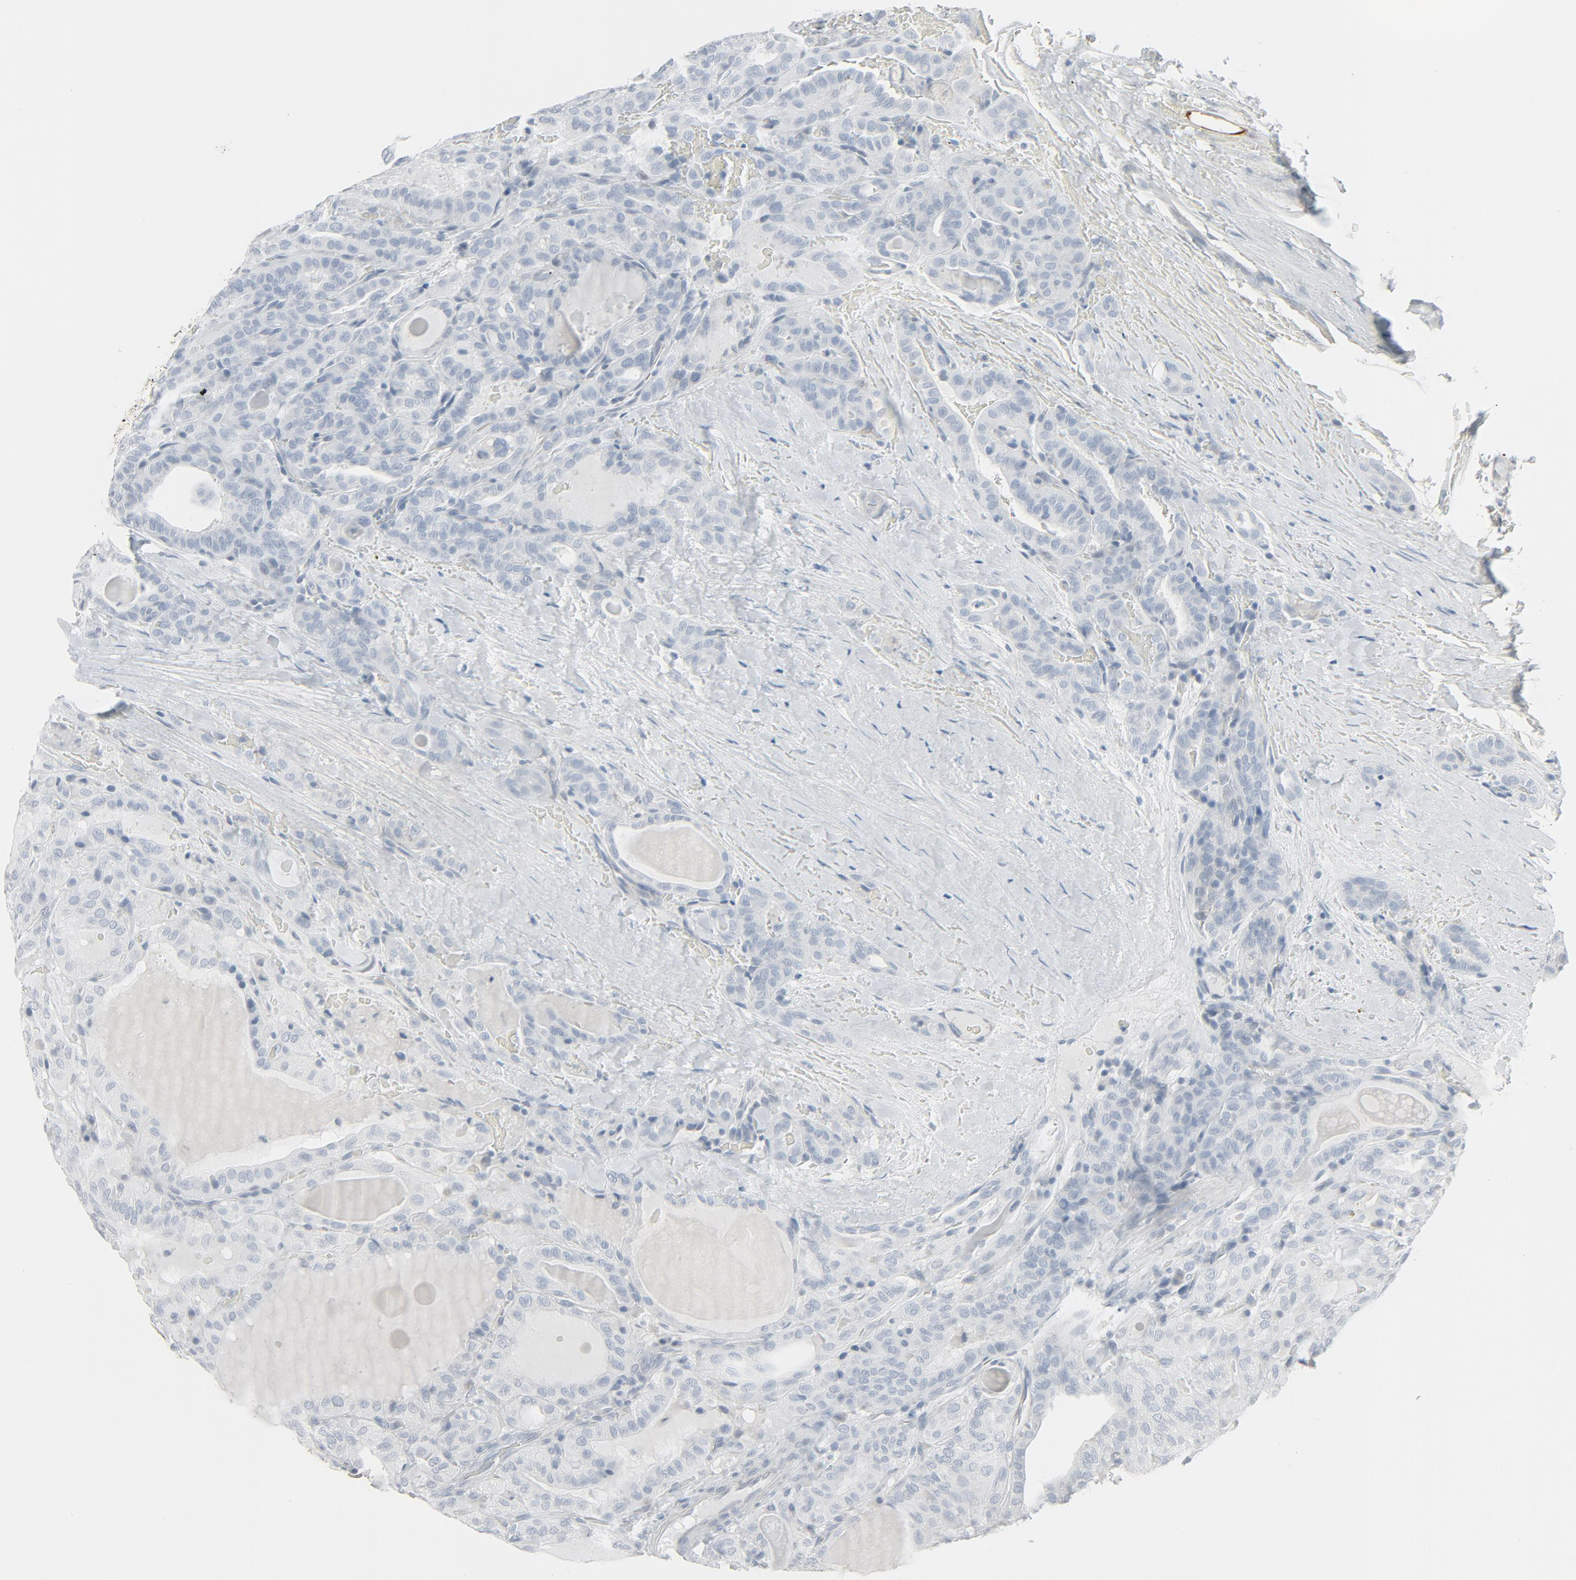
{"staining": {"intensity": "negative", "quantity": "none", "location": "none"}, "tissue": "thyroid cancer", "cell_type": "Tumor cells", "image_type": "cancer", "snomed": [{"axis": "morphology", "description": "Papillary adenocarcinoma, NOS"}, {"axis": "topography", "description": "Thyroid gland"}], "caption": "Immunohistochemistry (IHC) of human thyroid cancer exhibits no positivity in tumor cells.", "gene": "FGFR3", "patient": {"sex": "male", "age": 77}}